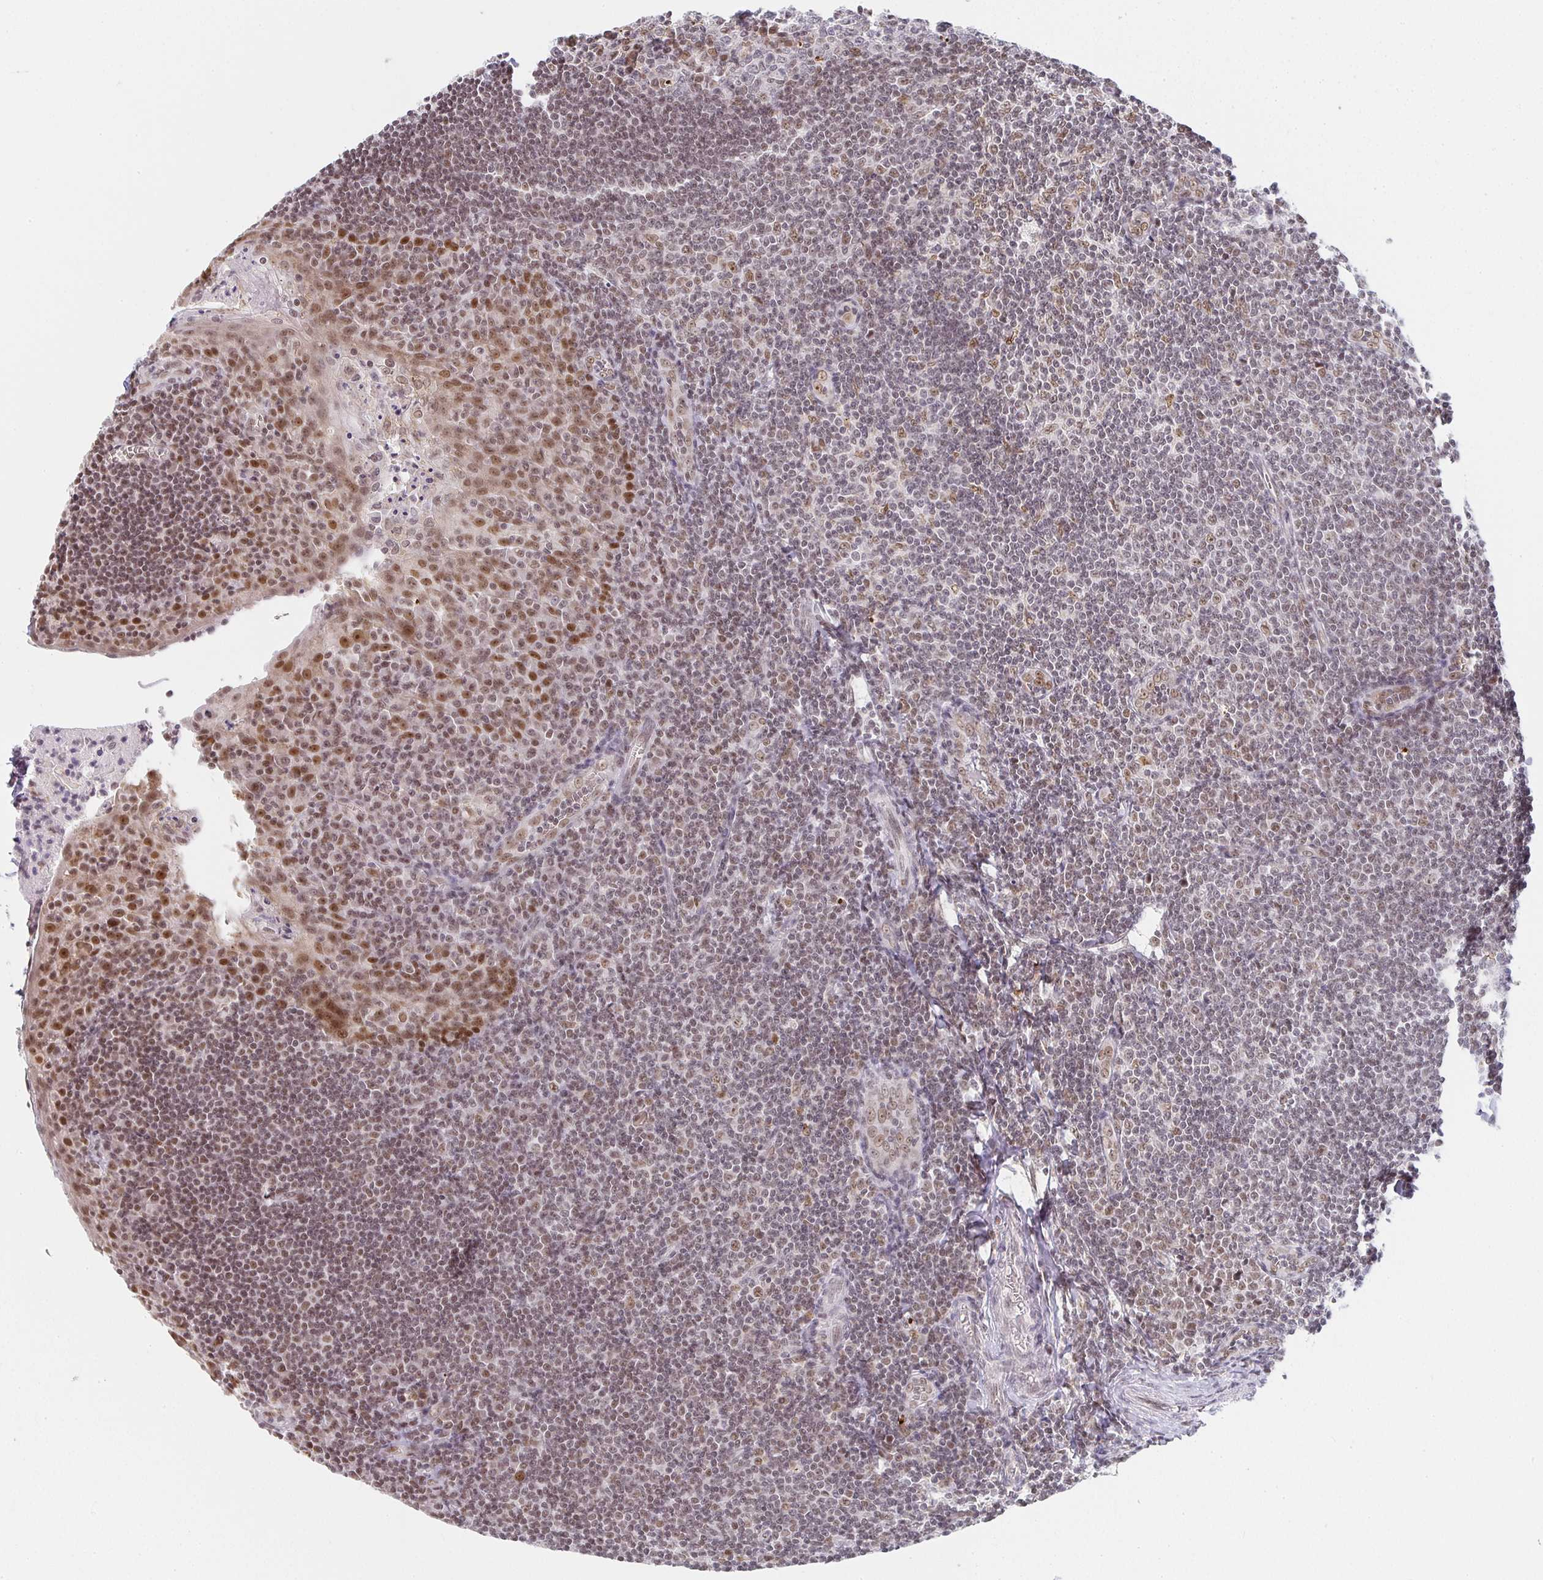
{"staining": {"intensity": "moderate", "quantity": "<25%", "location": "nuclear"}, "tissue": "tonsil", "cell_type": "Germinal center cells", "image_type": "normal", "snomed": [{"axis": "morphology", "description": "Normal tissue, NOS"}, {"axis": "topography", "description": "Tonsil"}], "caption": "The photomicrograph demonstrates immunohistochemical staining of unremarkable tonsil. There is moderate nuclear positivity is identified in about <25% of germinal center cells.", "gene": "SMARCA2", "patient": {"sex": "male", "age": 27}}